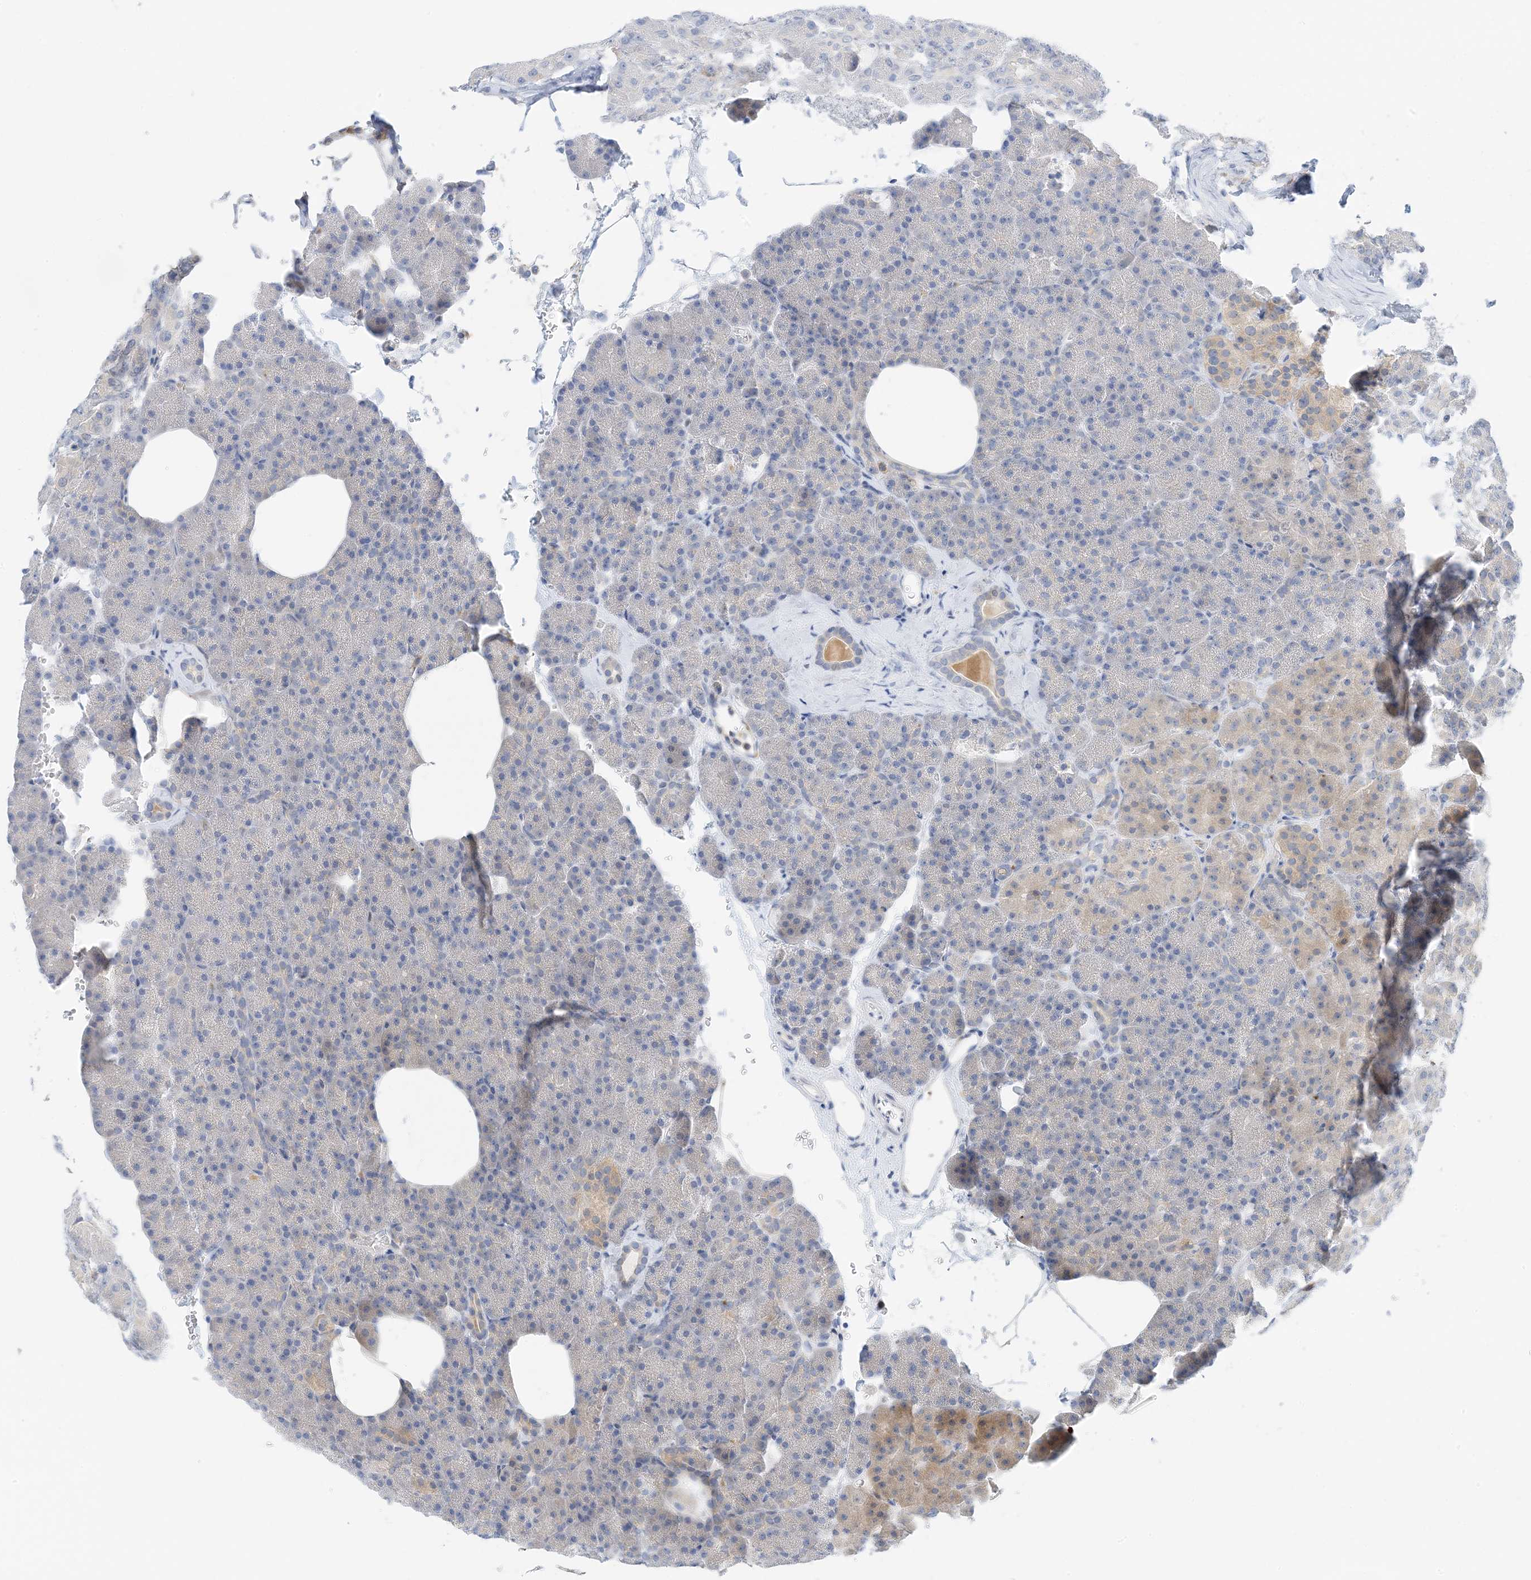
{"staining": {"intensity": "negative", "quantity": "none", "location": "none"}, "tissue": "pancreas", "cell_type": "Exocrine glandular cells", "image_type": "normal", "snomed": [{"axis": "morphology", "description": "Normal tissue, NOS"}, {"axis": "morphology", "description": "Carcinoid, malignant, NOS"}, {"axis": "topography", "description": "Pancreas"}], "caption": "The IHC image has no significant expression in exocrine glandular cells of pancreas. (Stains: DAB (3,3'-diaminobenzidine) immunohistochemistry (IHC) with hematoxylin counter stain, Microscopy: brightfield microscopy at high magnification).", "gene": "KIFBP", "patient": {"sex": "female", "age": 35}}